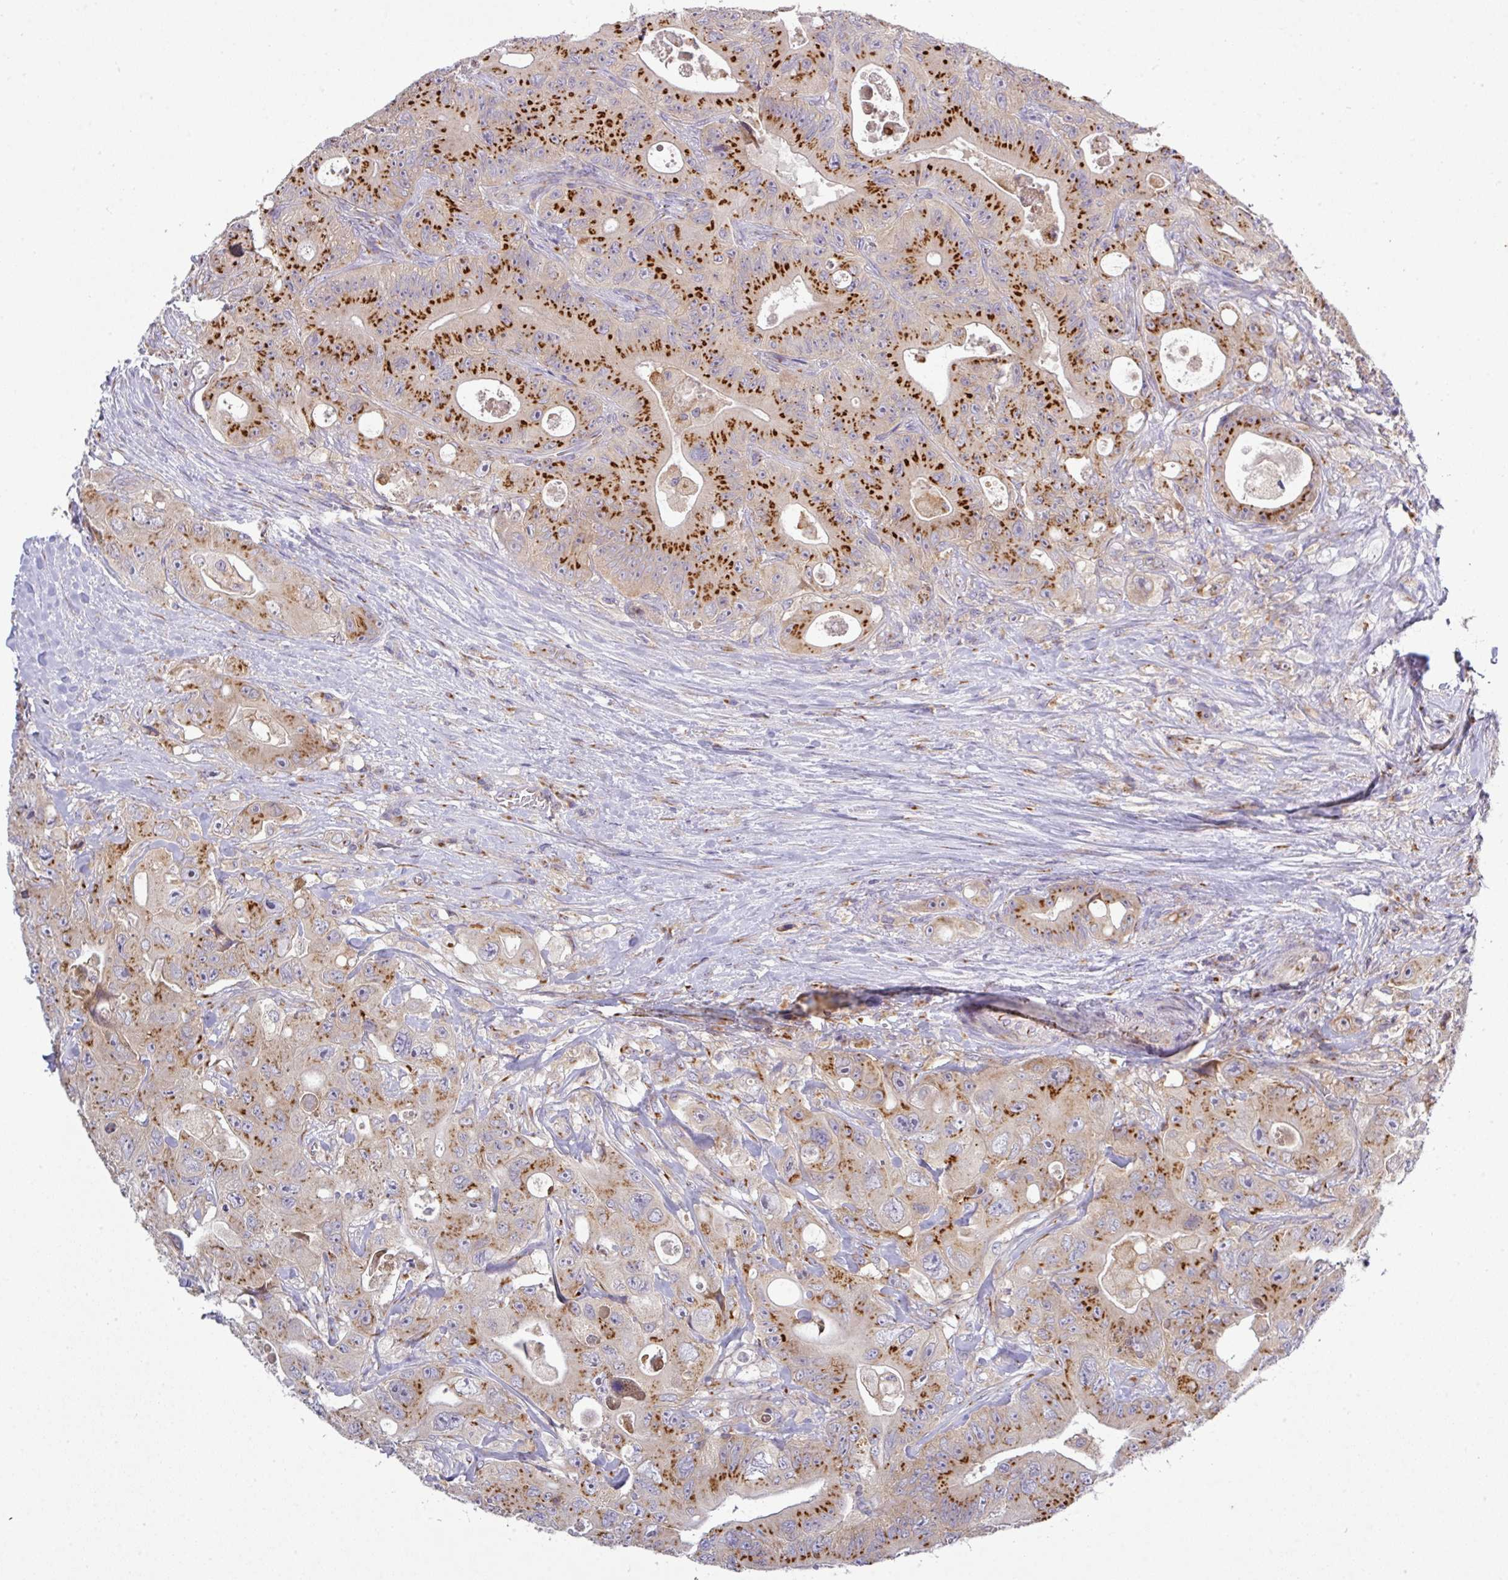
{"staining": {"intensity": "moderate", "quantity": ">75%", "location": "cytoplasmic/membranous"}, "tissue": "colorectal cancer", "cell_type": "Tumor cells", "image_type": "cancer", "snomed": [{"axis": "morphology", "description": "Adenocarcinoma, NOS"}, {"axis": "topography", "description": "Colon"}], "caption": "Immunohistochemical staining of colorectal adenocarcinoma shows medium levels of moderate cytoplasmic/membranous protein positivity in about >75% of tumor cells.", "gene": "VTI1A", "patient": {"sex": "female", "age": 46}}